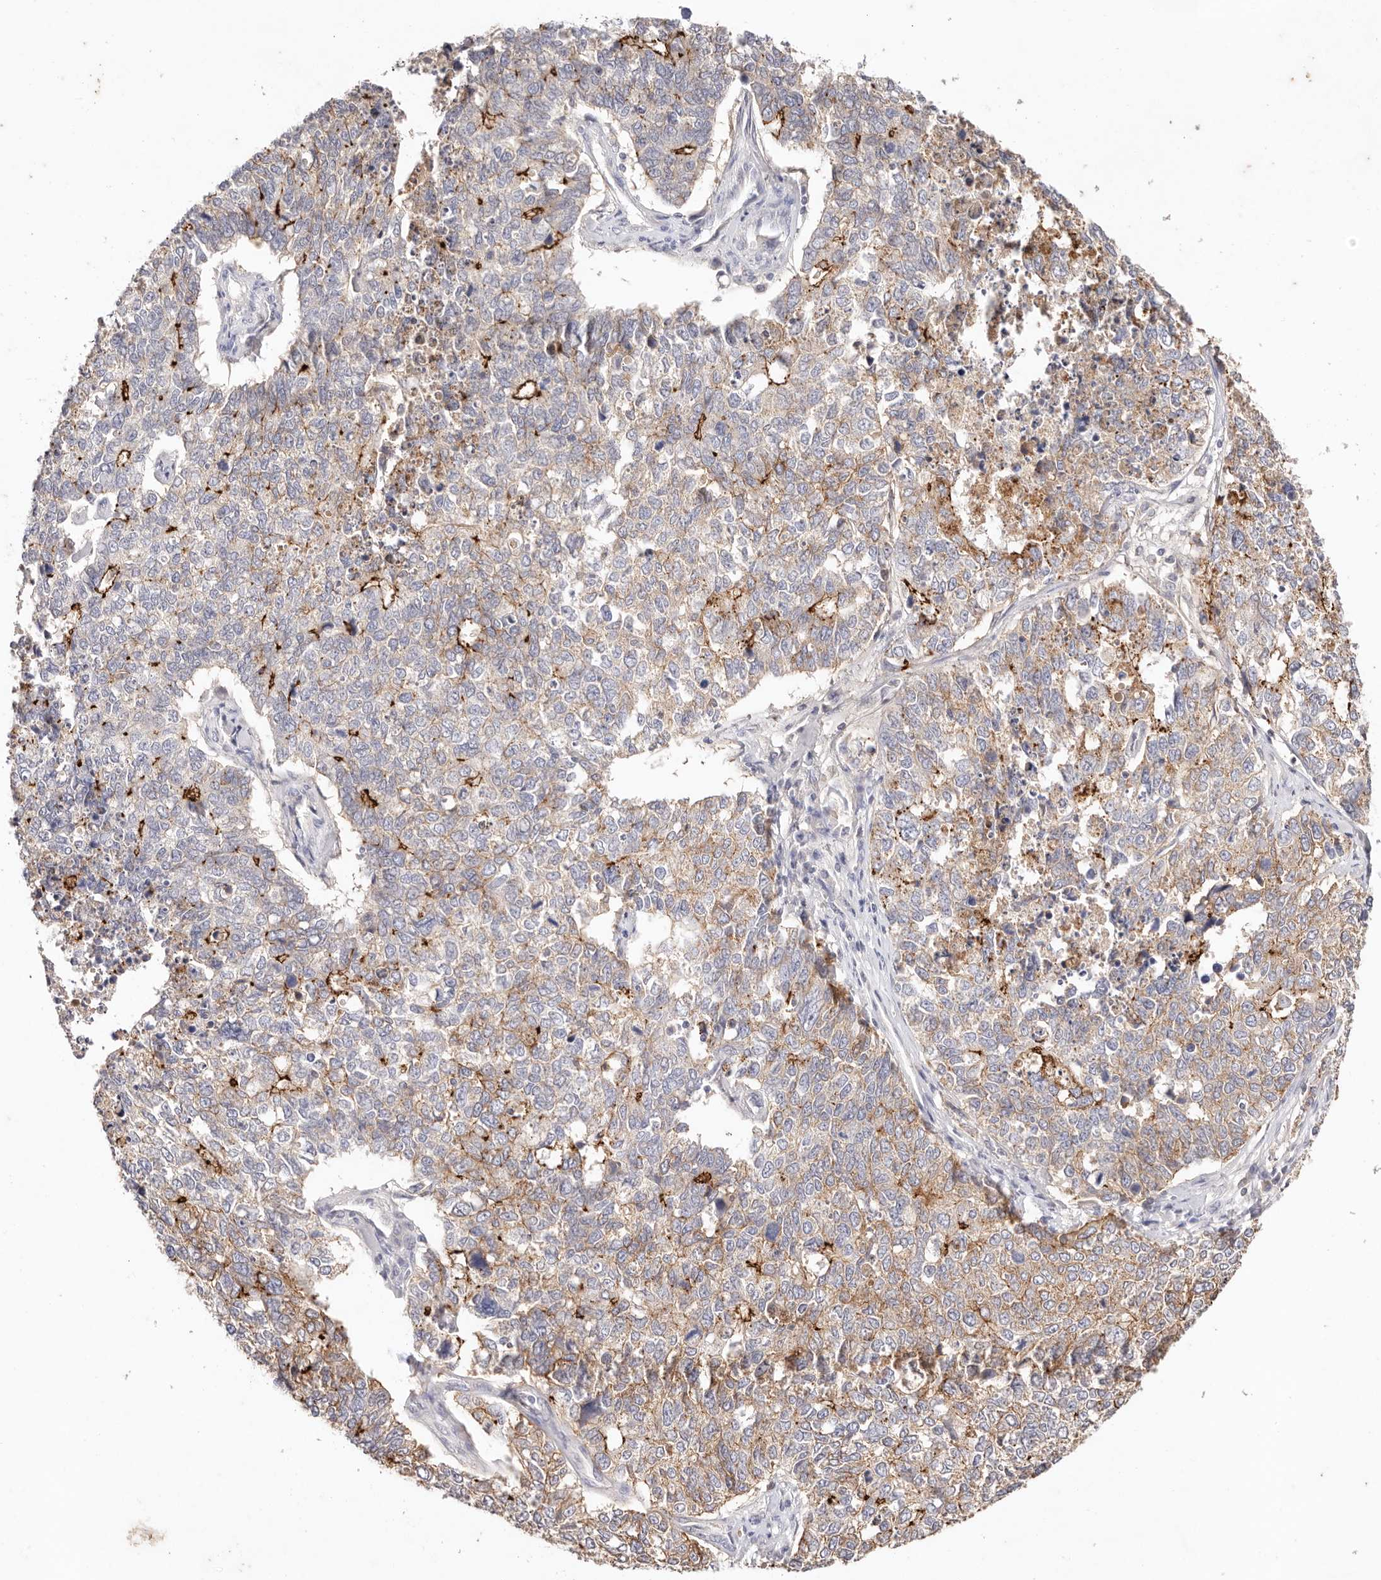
{"staining": {"intensity": "strong", "quantity": "<25%", "location": "cytoplasmic/membranous"}, "tissue": "cervical cancer", "cell_type": "Tumor cells", "image_type": "cancer", "snomed": [{"axis": "morphology", "description": "Squamous cell carcinoma, NOS"}, {"axis": "topography", "description": "Cervix"}], "caption": "Cervical cancer was stained to show a protein in brown. There is medium levels of strong cytoplasmic/membranous positivity in approximately <25% of tumor cells.", "gene": "CXADR", "patient": {"sex": "female", "age": 63}}